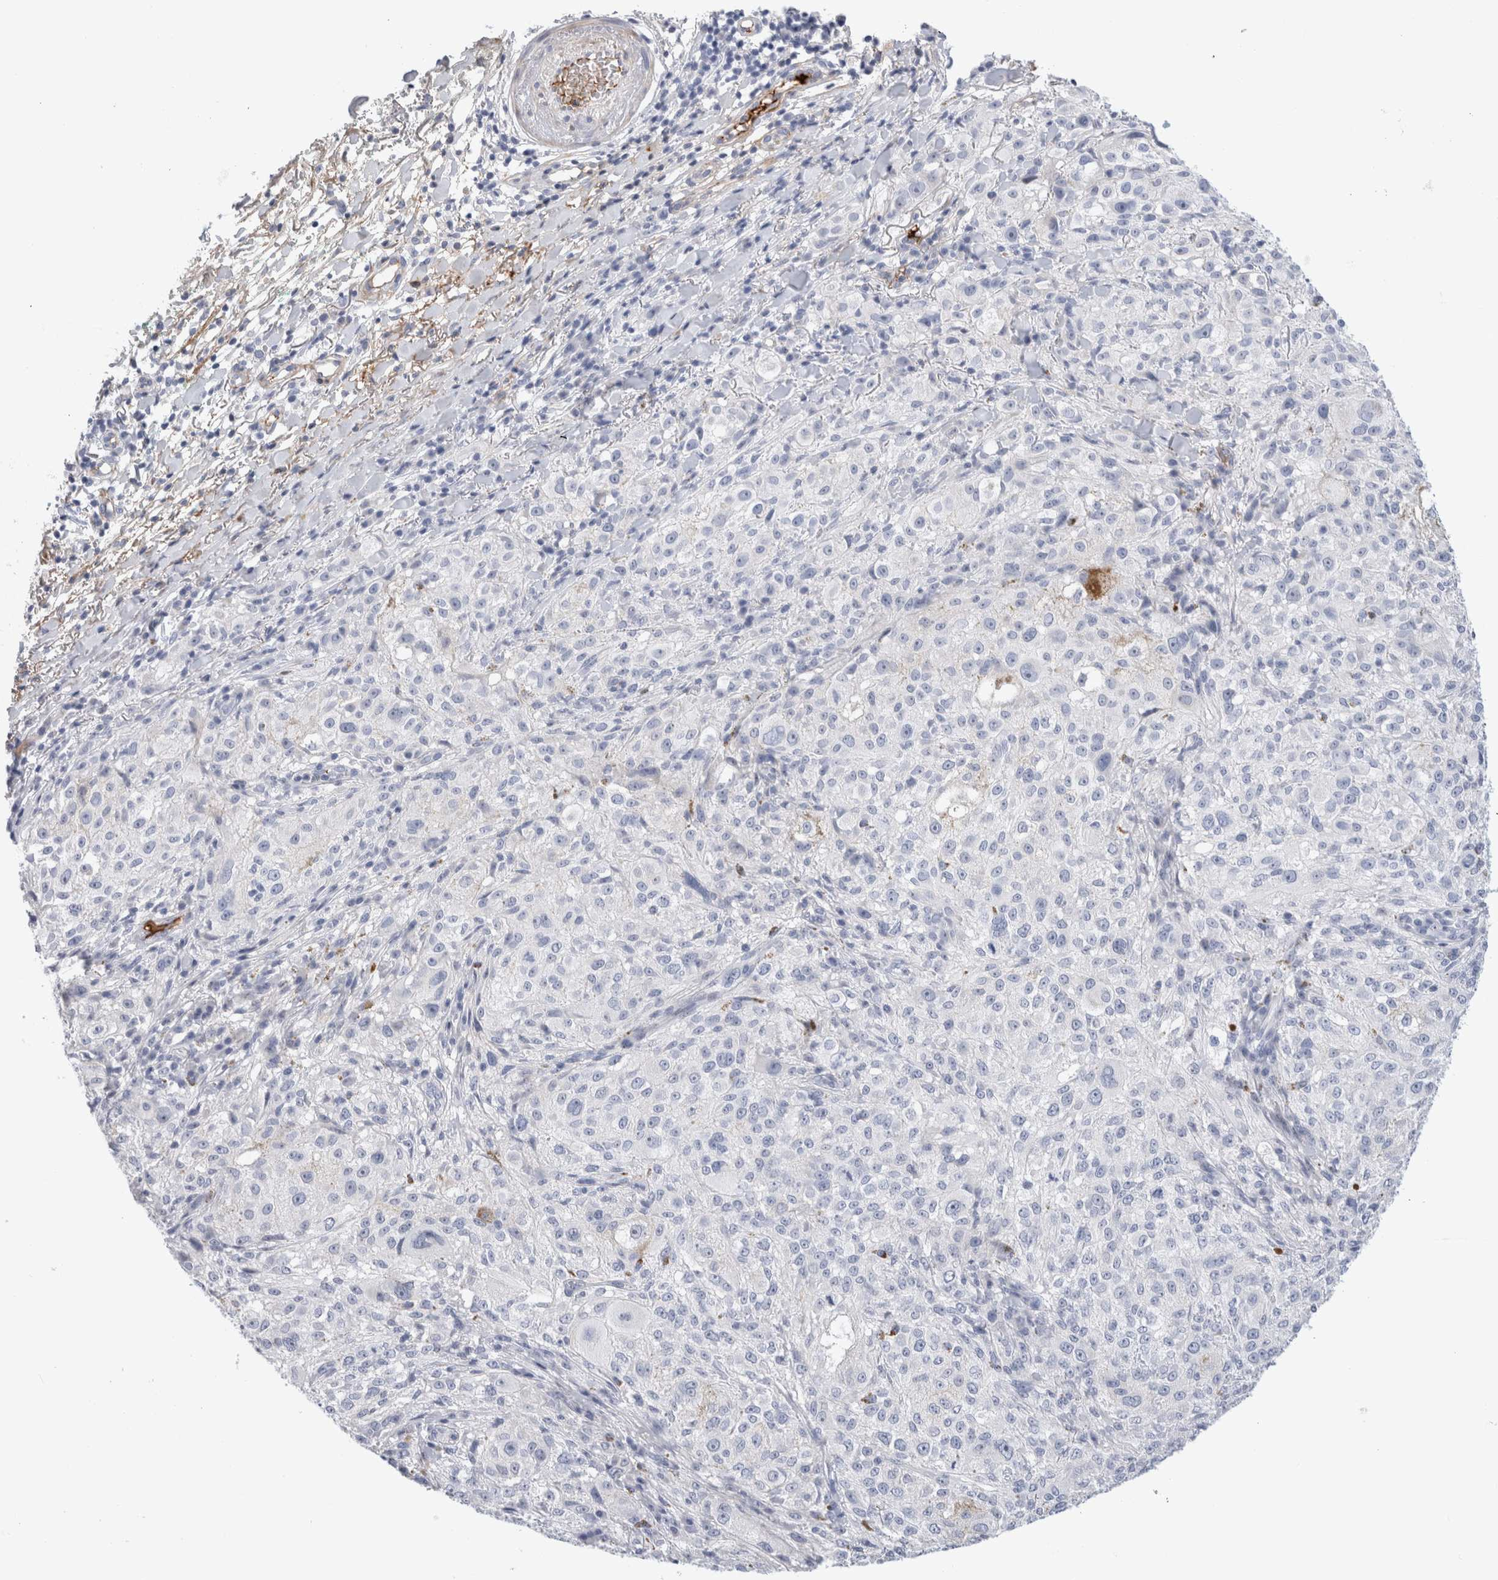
{"staining": {"intensity": "negative", "quantity": "none", "location": "none"}, "tissue": "melanoma", "cell_type": "Tumor cells", "image_type": "cancer", "snomed": [{"axis": "morphology", "description": "Necrosis, NOS"}, {"axis": "morphology", "description": "Malignant melanoma, NOS"}, {"axis": "topography", "description": "Skin"}], "caption": "Melanoma was stained to show a protein in brown. There is no significant positivity in tumor cells.", "gene": "ECHDC2", "patient": {"sex": "female", "age": 87}}